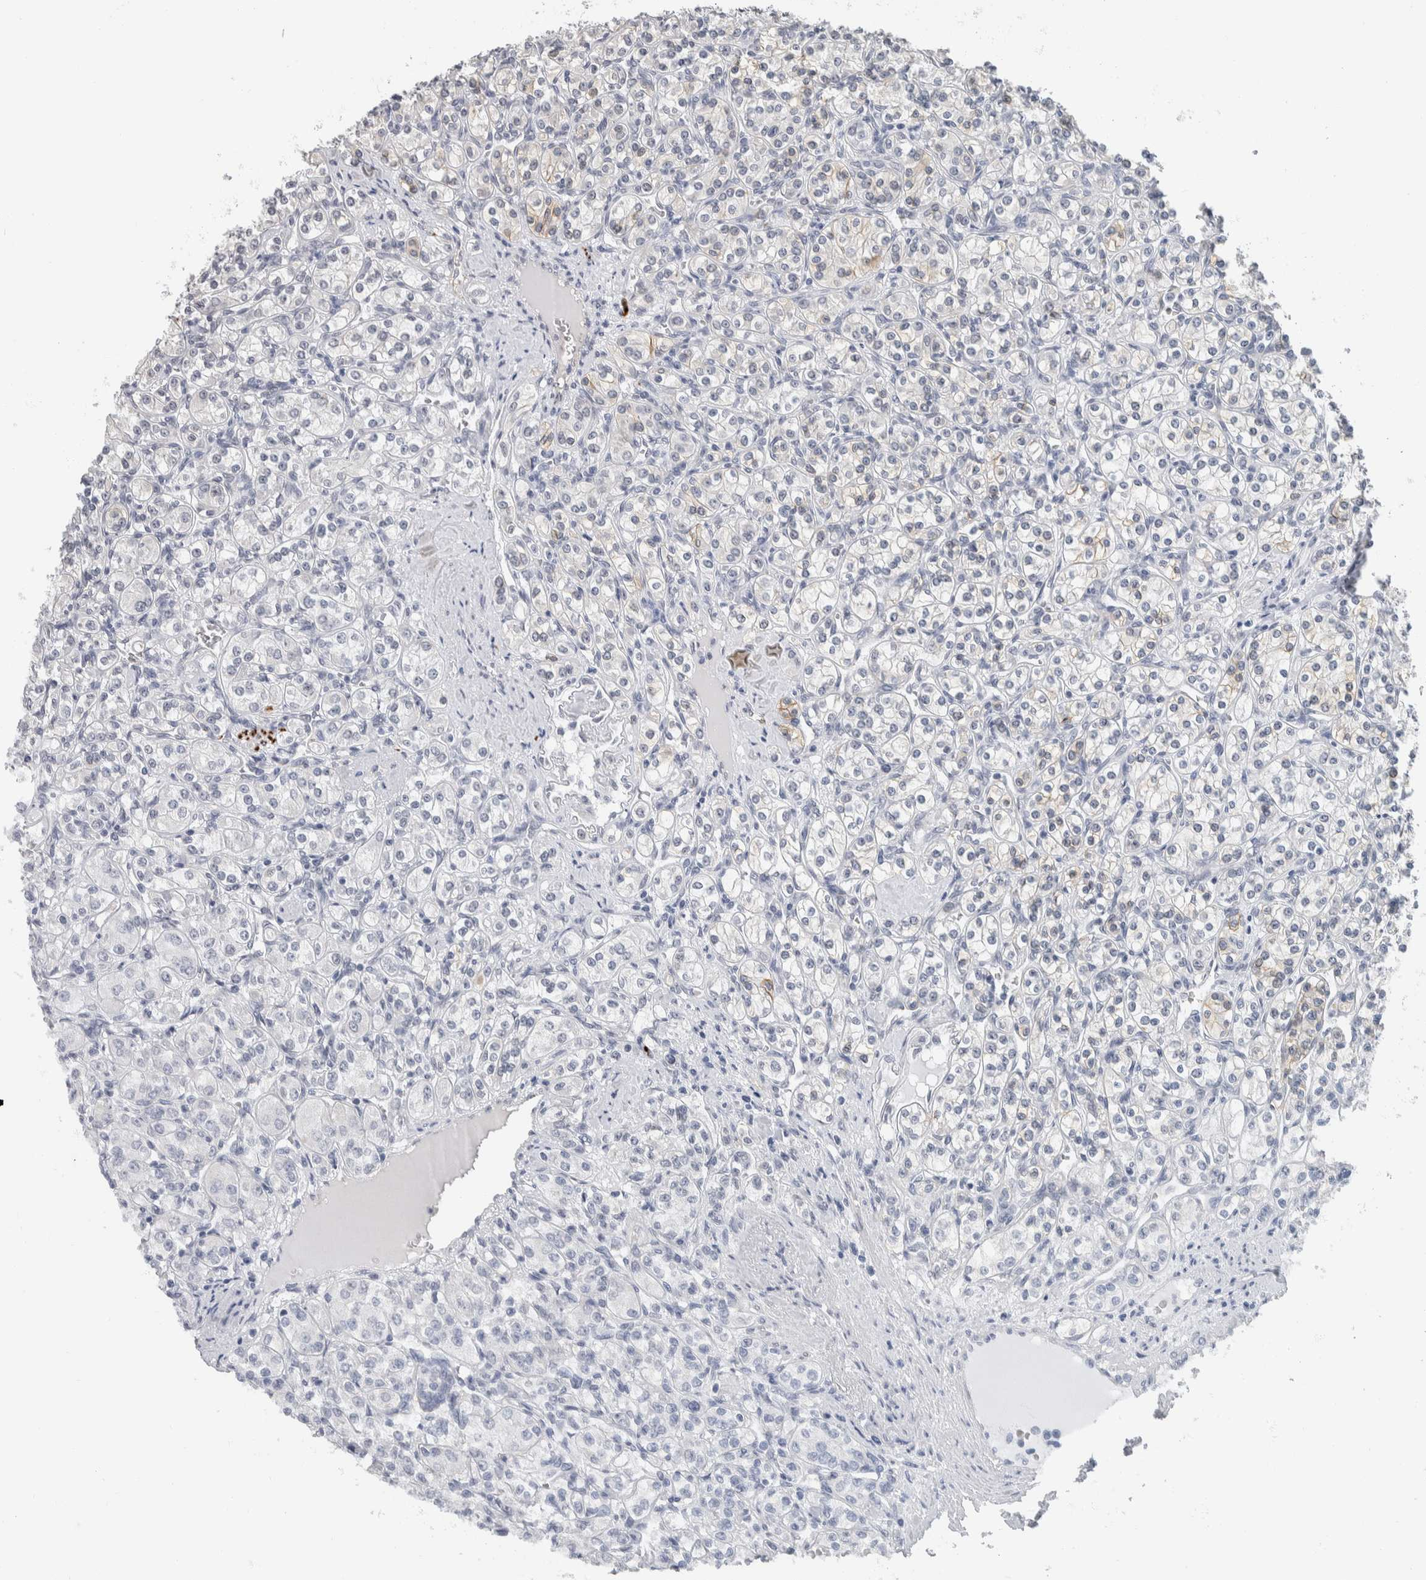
{"staining": {"intensity": "negative", "quantity": "none", "location": "none"}, "tissue": "renal cancer", "cell_type": "Tumor cells", "image_type": "cancer", "snomed": [{"axis": "morphology", "description": "Adenocarcinoma, NOS"}, {"axis": "topography", "description": "Kidney"}], "caption": "This is an immunohistochemistry (IHC) micrograph of human renal cancer. There is no expression in tumor cells.", "gene": "NEFM", "patient": {"sex": "male", "age": 77}}